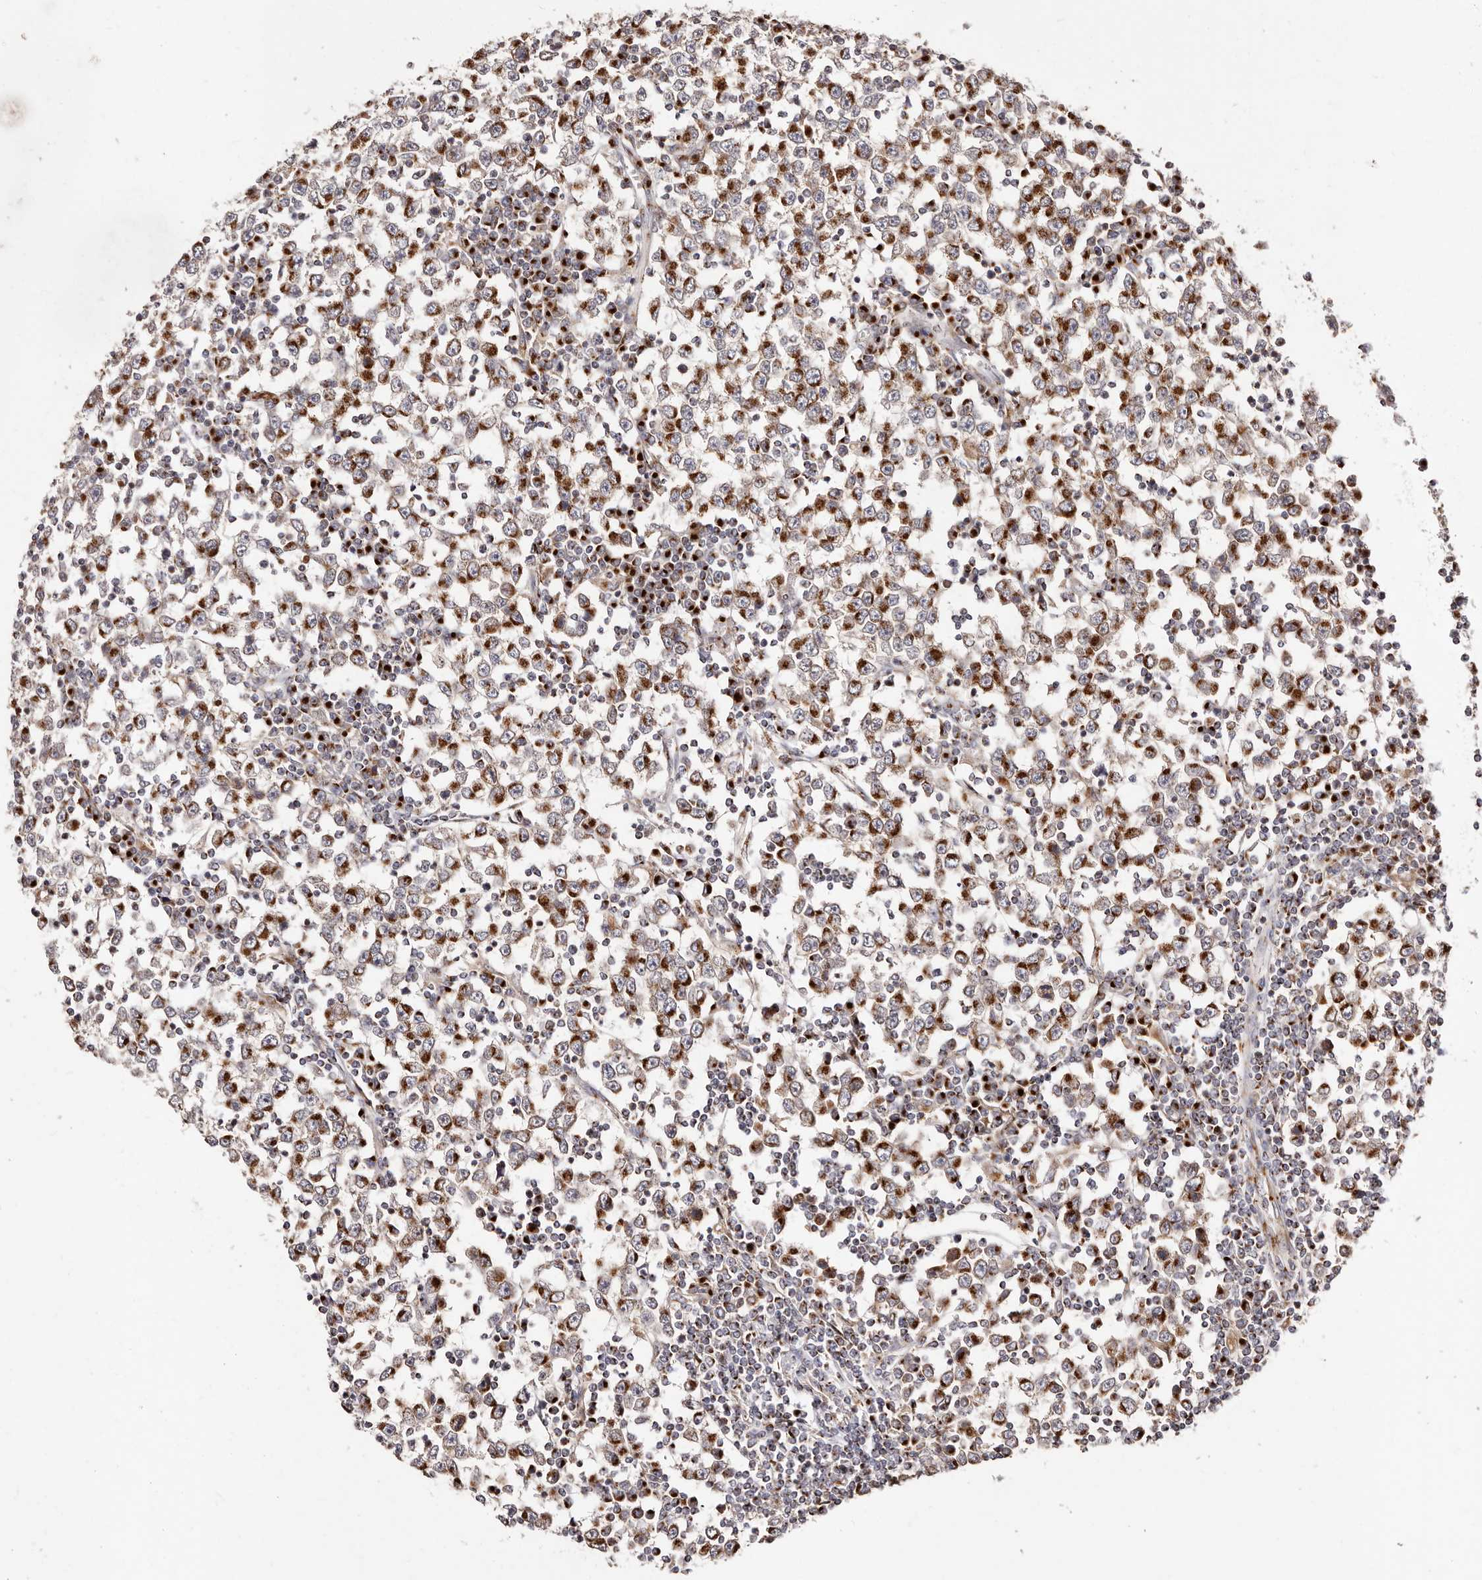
{"staining": {"intensity": "strong", "quantity": ">75%", "location": "cytoplasmic/membranous"}, "tissue": "testis cancer", "cell_type": "Tumor cells", "image_type": "cancer", "snomed": [{"axis": "morphology", "description": "Seminoma, NOS"}, {"axis": "topography", "description": "Testis"}], "caption": "Approximately >75% of tumor cells in seminoma (testis) show strong cytoplasmic/membranous protein expression as visualized by brown immunohistochemical staining.", "gene": "MAPK6", "patient": {"sex": "male", "age": 65}}